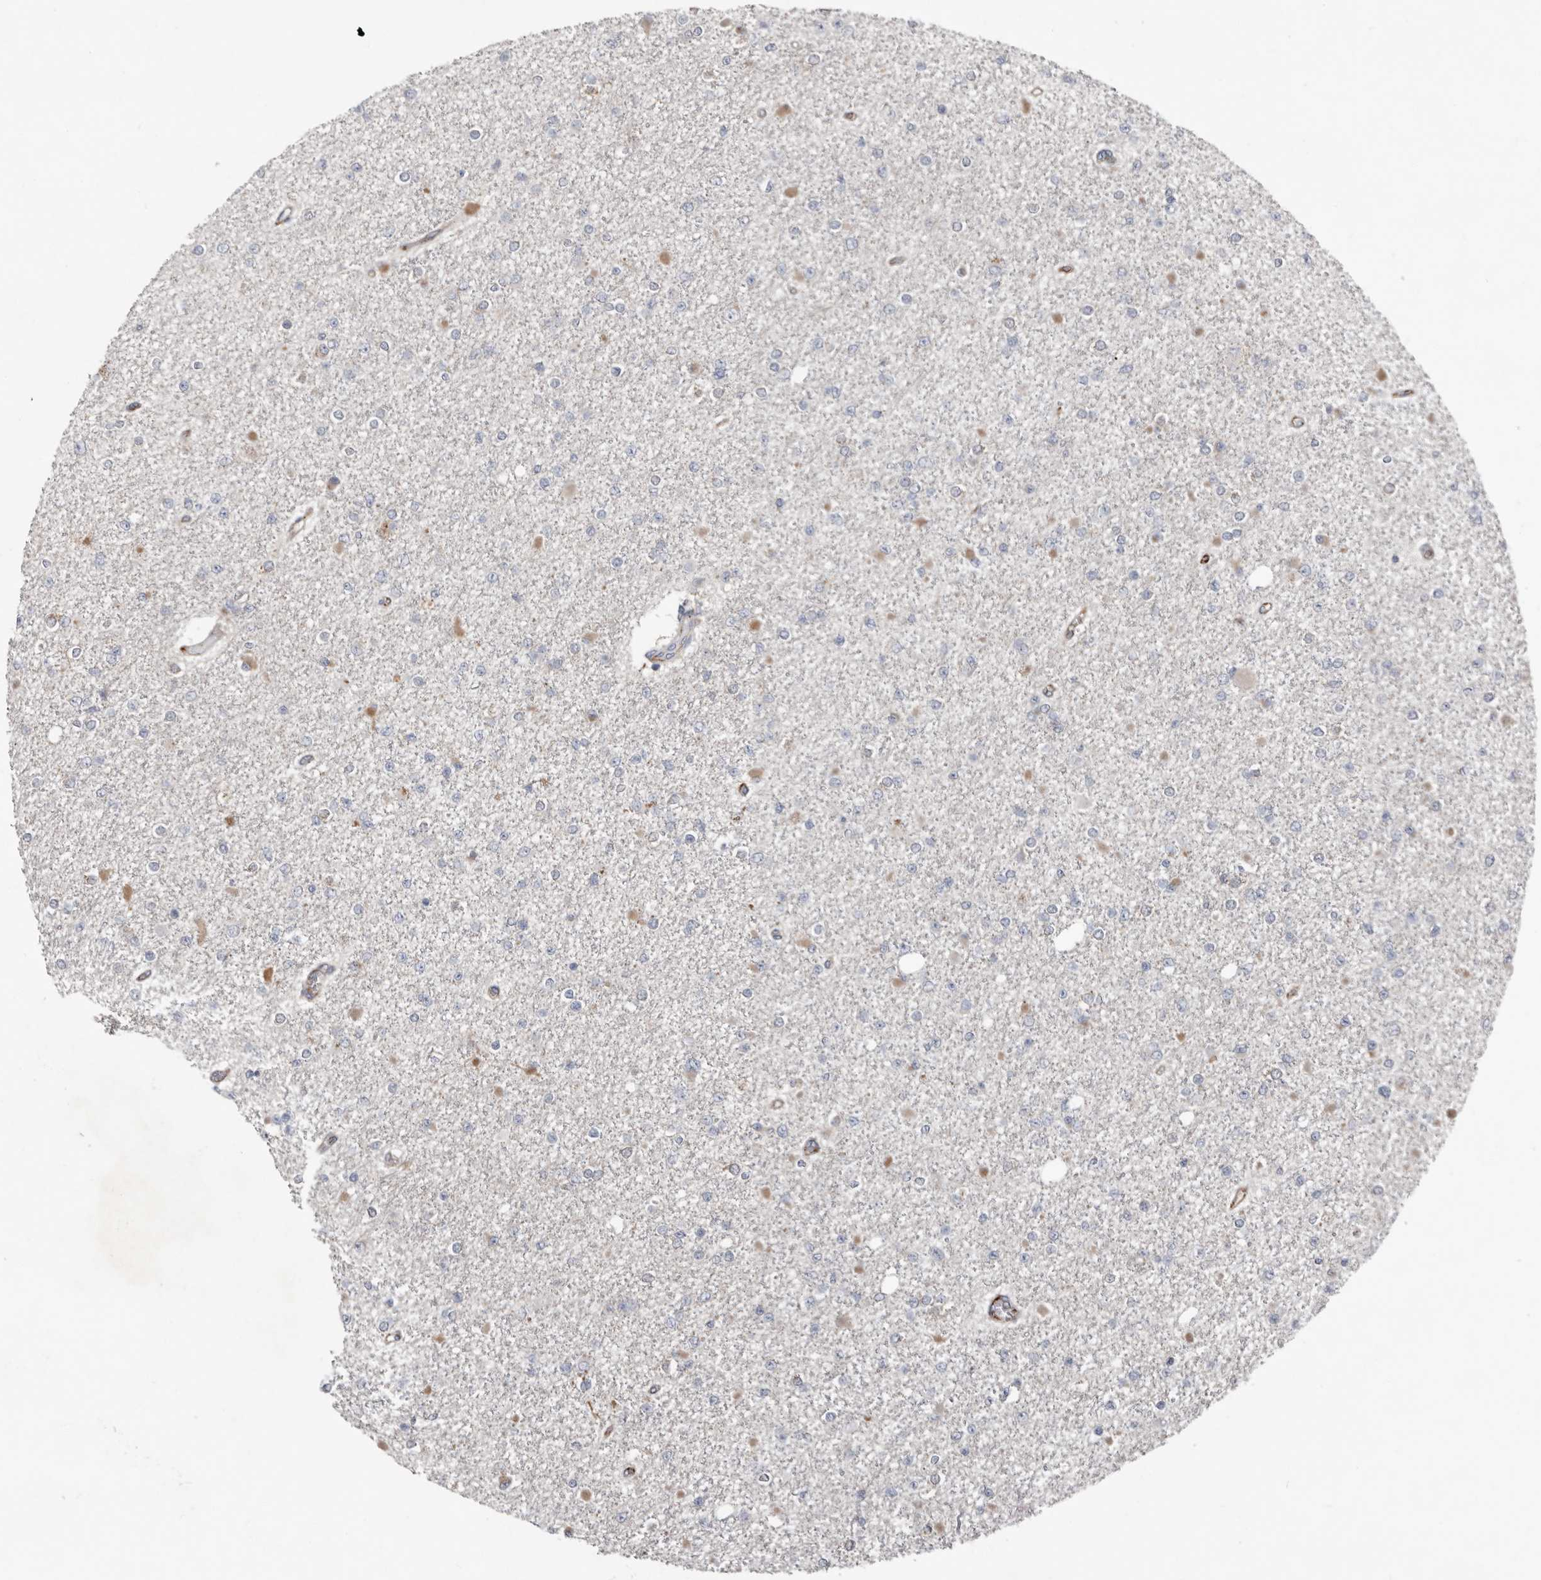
{"staining": {"intensity": "negative", "quantity": "none", "location": "none"}, "tissue": "glioma", "cell_type": "Tumor cells", "image_type": "cancer", "snomed": [{"axis": "morphology", "description": "Glioma, malignant, Low grade"}, {"axis": "topography", "description": "Brain"}], "caption": "The photomicrograph exhibits no staining of tumor cells in glioma.", "gene": "LUZP1", "patient": {"sex": "female", "age": 22}}